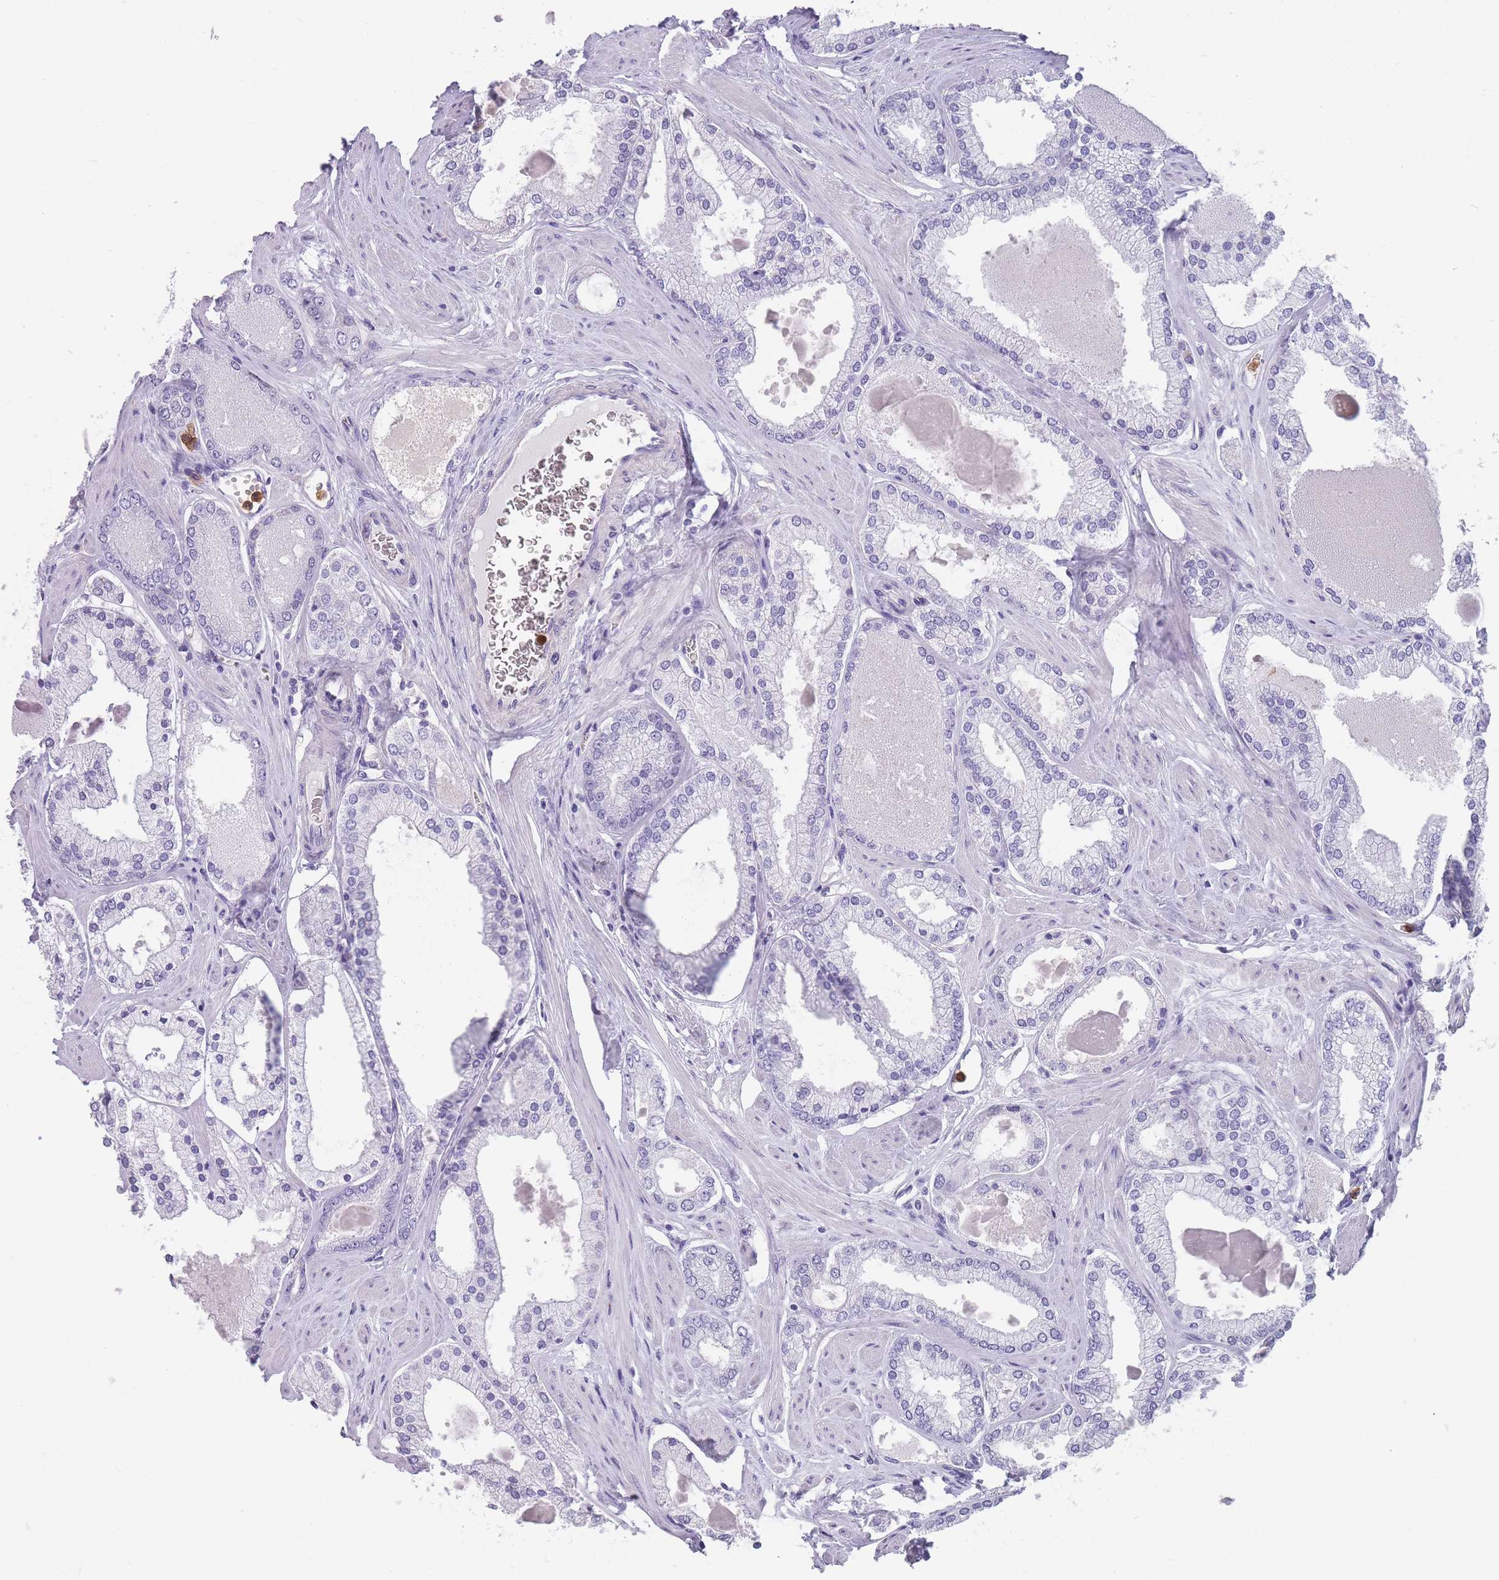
{"staining": {"intensity": "negative", "quantity": "none", "location": "none"}, "tissue": "prostate cancer", "cell_type": "Tumor cells", "image_type": "cancer", "snomed": [{"axis": "morphology", "description": "Adenocarcinoma, Low grade"}, {"axis": "topography", "description": "Prostate"}], "caption": "Tumor cells show no significant protein expression in low-grade adenocarcinoma (prostate).", "gene": "CR1L", "patient": {"sex": "male", "age": 42}}